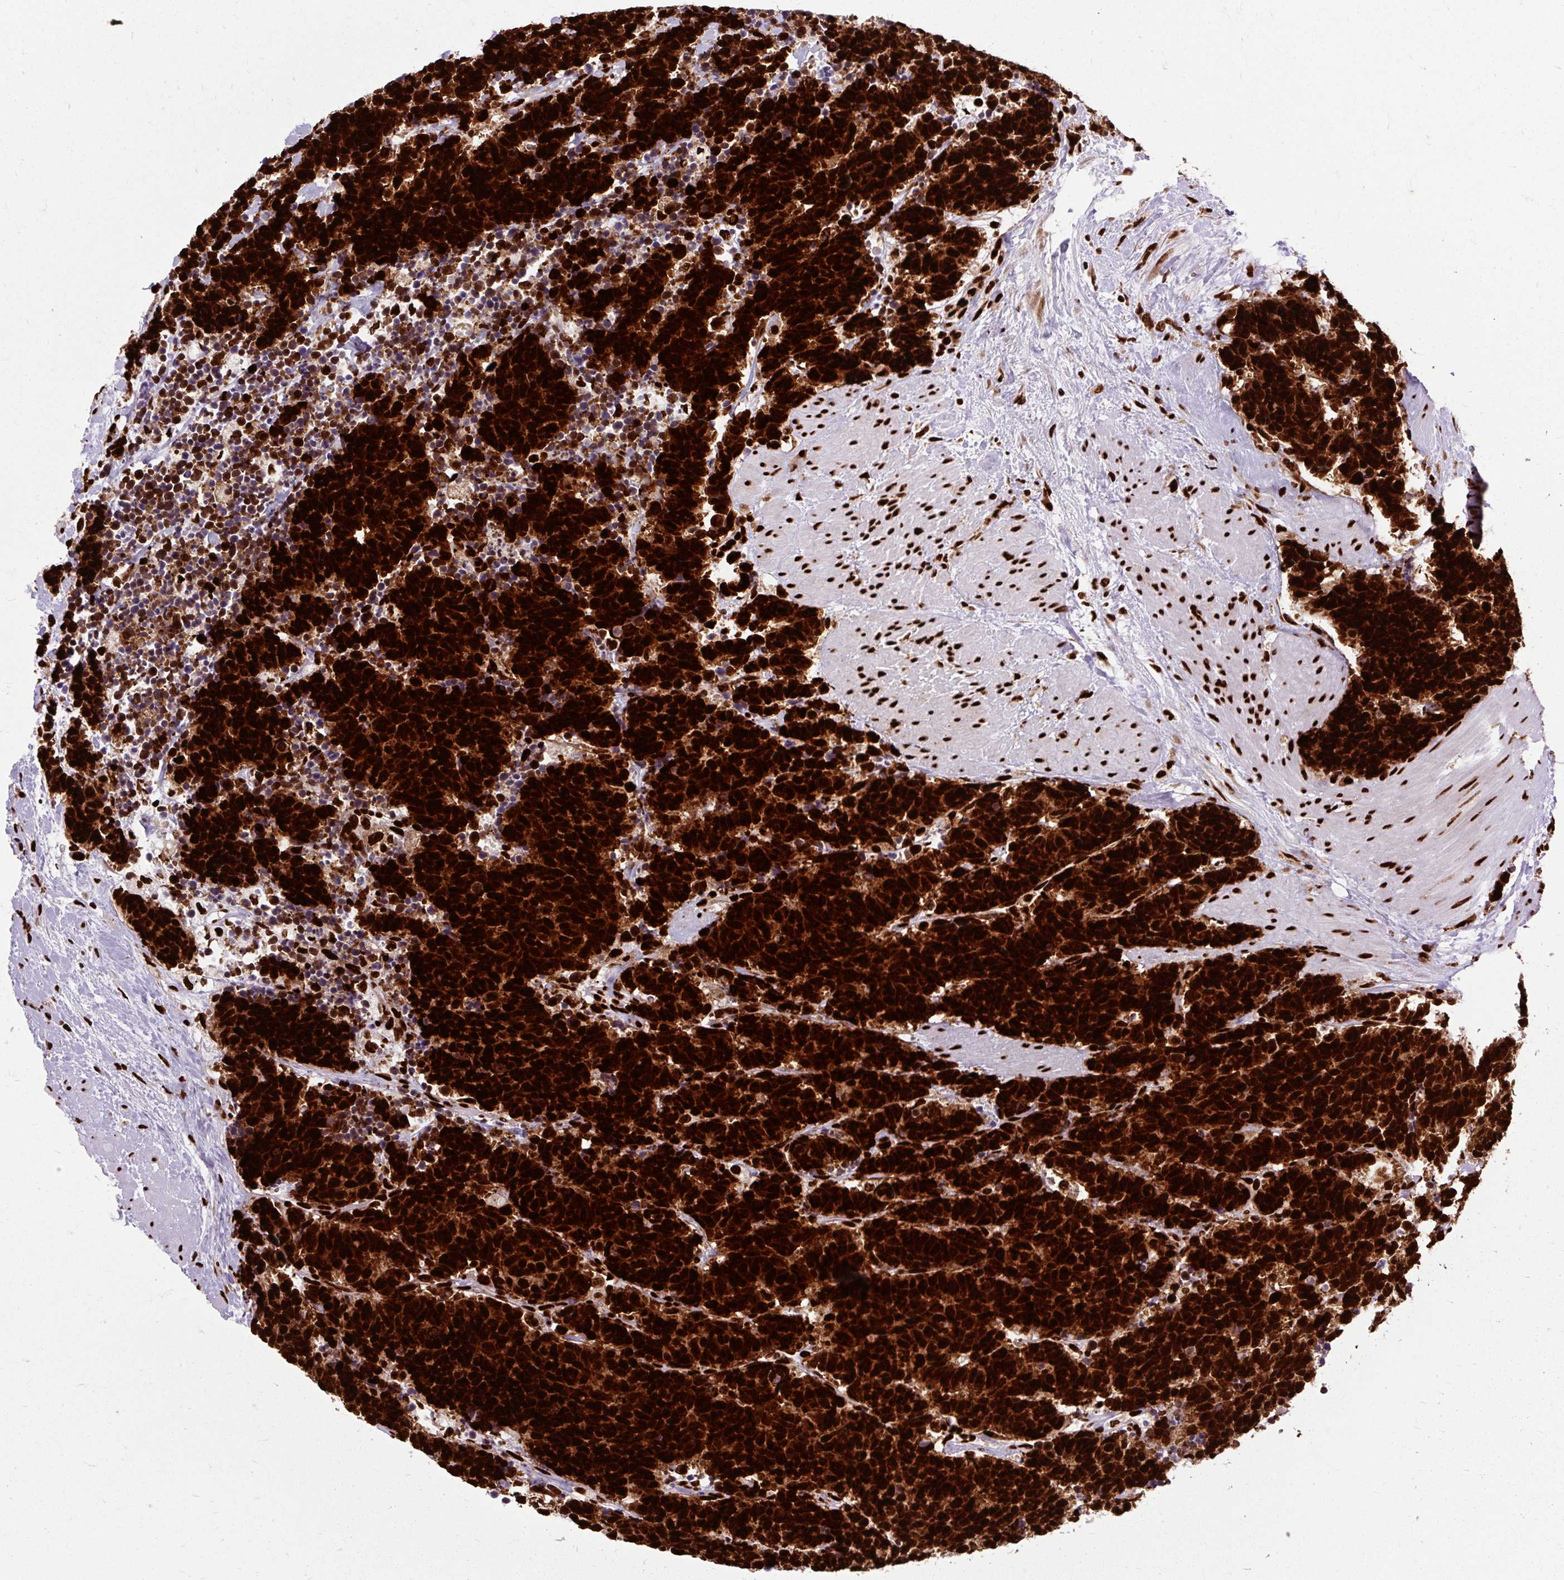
{"staining": {"intensity": "strong", "quantity": ">75%", "location": "nuclear"}, "tissue": "carcinoid", "cell_type": "Tumor cells", "image_type": "cancer", "snomed": [{"axis": "morphology", "description": "Carcinoma, NOS"}, {"axis": "morphology", "description": "Carcinoid, malignant, NOS"}, {"axis": "topography", "description": "Prostate"}], "caption": "Immunohistochemical staining of malignant carcinoid reveals high levels of strong nuclear protein positivity in about >75% of tumor cells.", "gene": "FUS", "patient": {"sex": "male", "age": 57}}